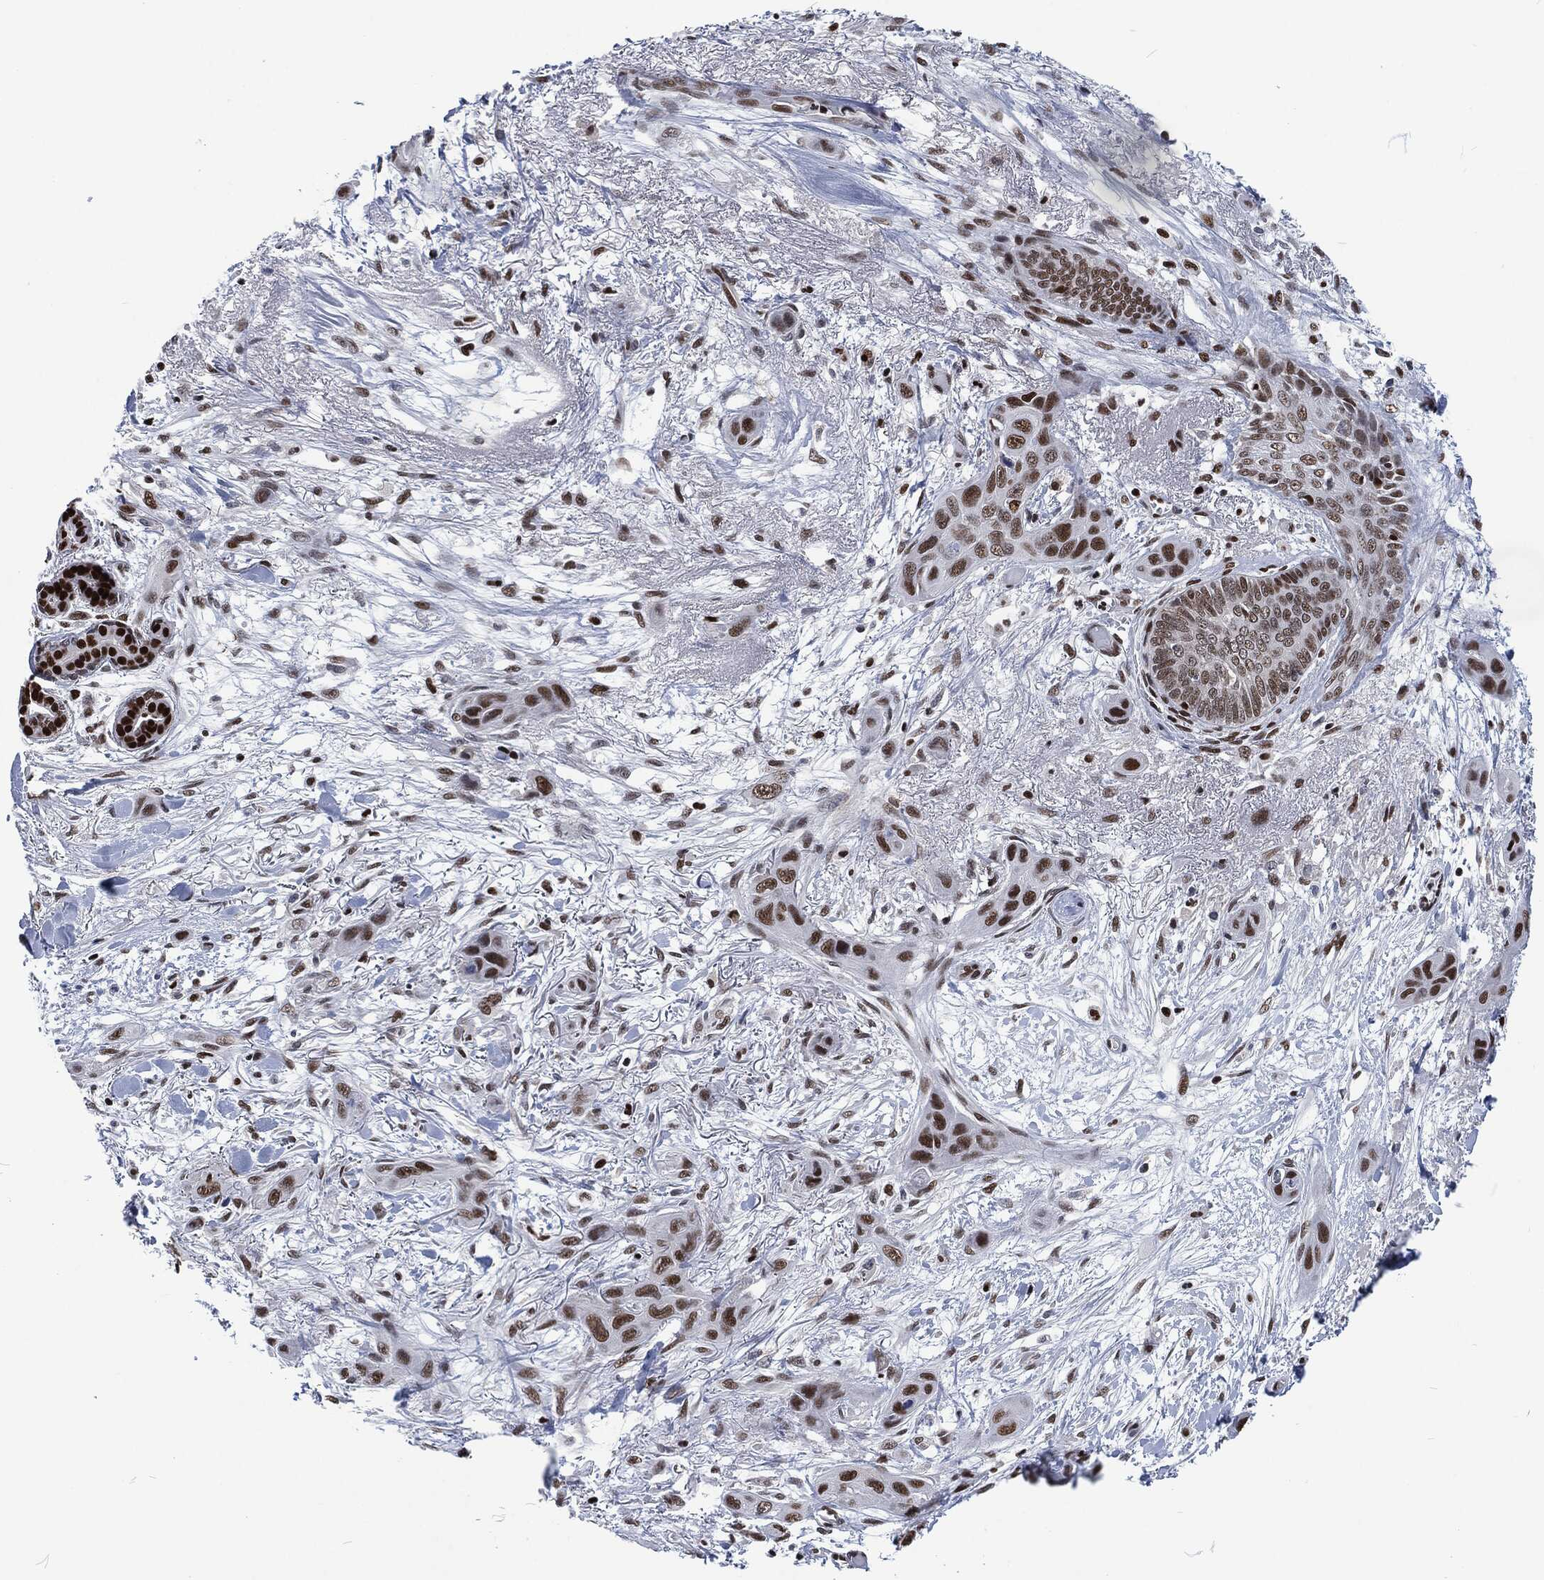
{"staining": {"intensity": "strong", "quantity": "25%-75%", "location": "nuclear"}, "tissue": "skin cancer", "cell_type": "Tumor cells", "image_type": "cancer", "snomed": [{"axis": "morphology", "description": "Squamous cell carcinoma, NOS"}, {"axis": "topography", "description": "Skin"}], "caption": "There is high levels of strong nuclear staining in tumor cells of skin cancer, as demonstrated by immunohistochemical staining (brown color).", "gene": "DCPS", "patient": {"sex": "male", "age": 79}}